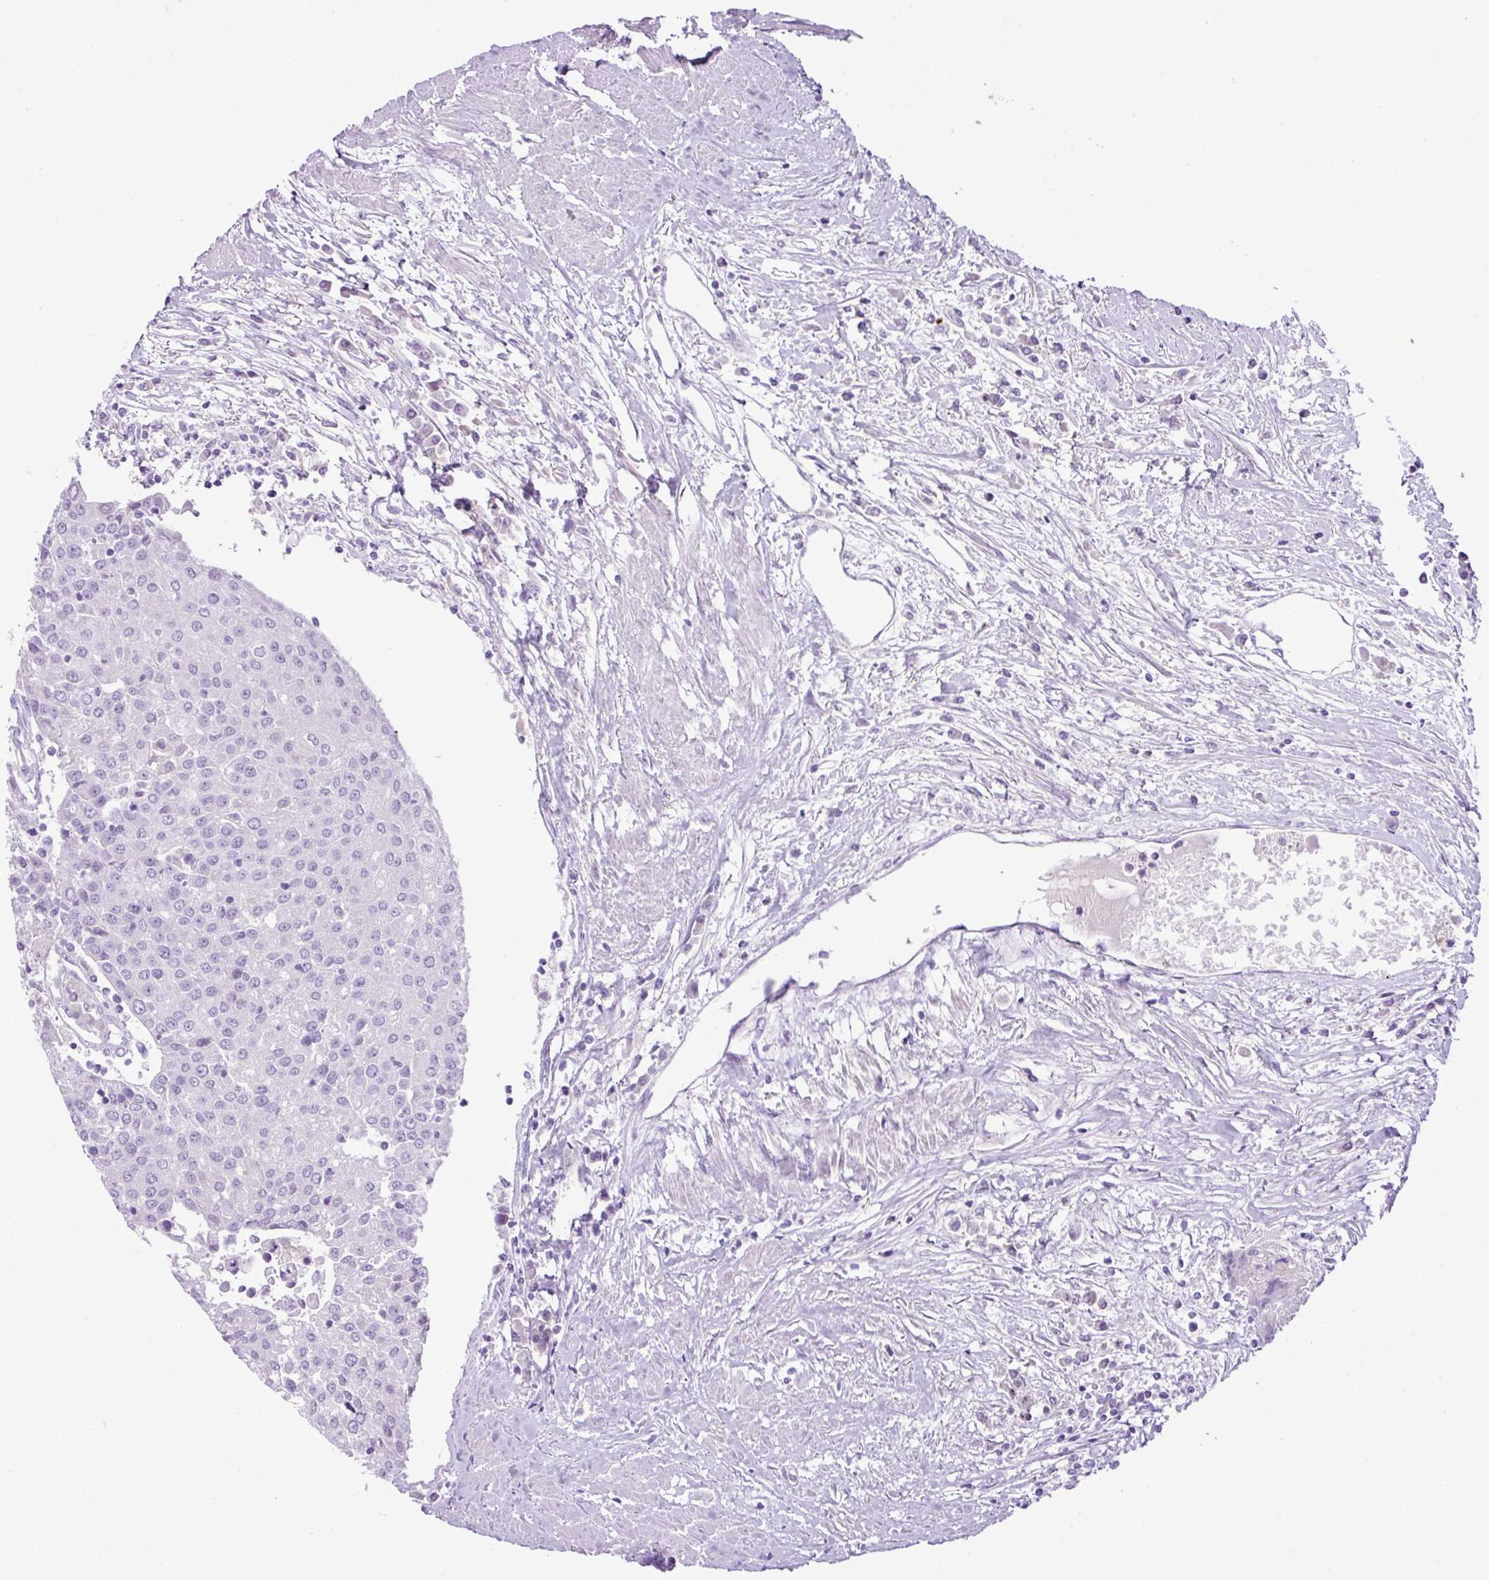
{"staining": {"intensity": "negative", "quantity": "none", "location": "none"}, "tissue": "urothelial cancer", "cell_type": "Tumor cells", "image_type": "cancer", "snomed": [{"axis": "morphology", "description": "Urothelial carcinoma, High grade"}, {"axis": "topography", "description": "Urinary bladder"}], "caption": "Protein analysis of urothelial cancer displays no significant positivity in tumor cells.", "gene": "HTR3E", "patient": {"sex": "female", "age": 85}}